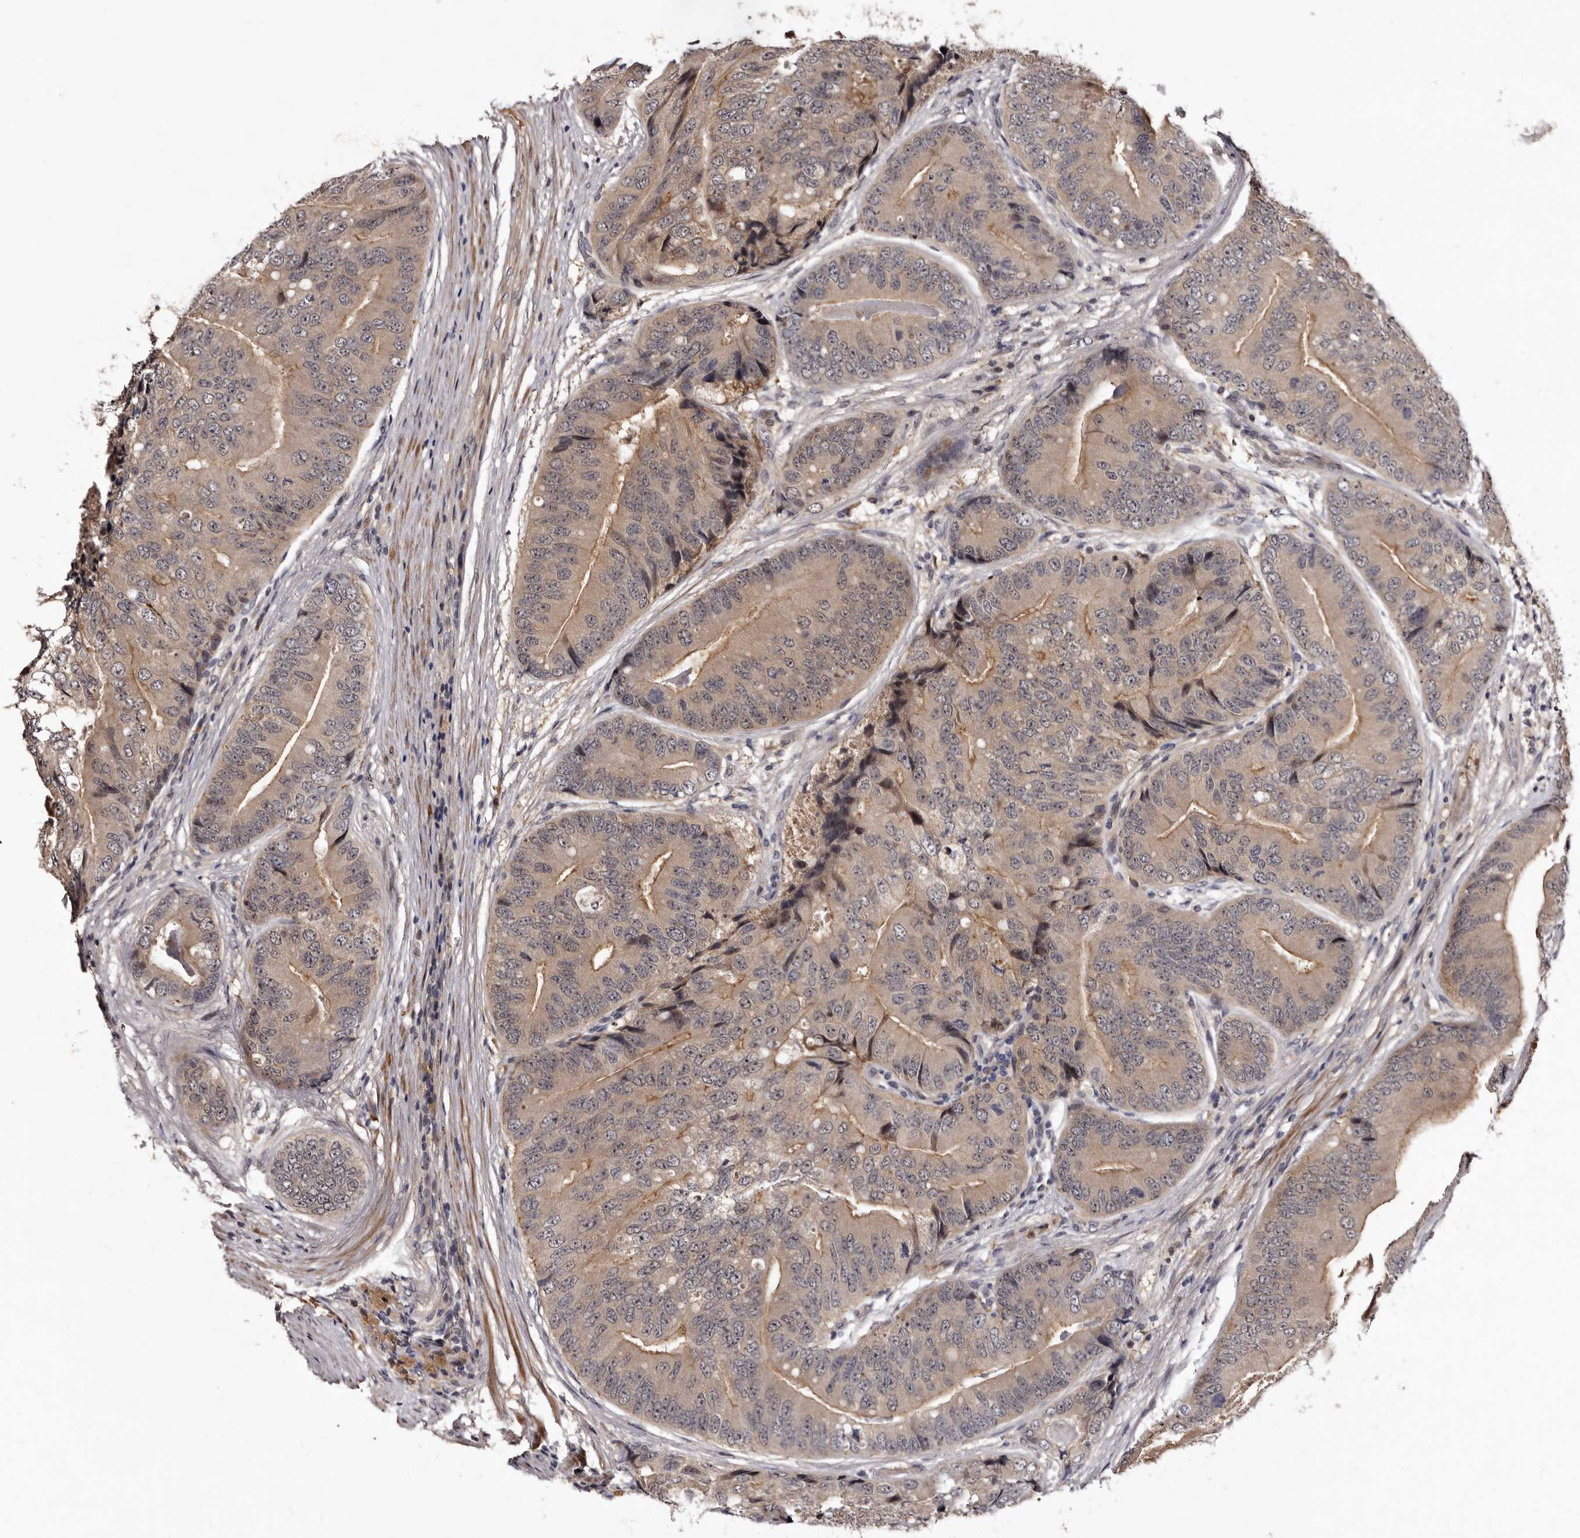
{"staining": {"intensity": "weak", "quantity": ">75%", "location": "cytoplasmic/membranous"}, "tissue": "prostate cancer", "cell_type": "Tumor cells", "image_type": "cancer", "snomed": [{"axis": "morphology", "description": "Adenocarcinoma, High grade"}, {"axis": "topography", "description": "Prostate"}], "caption": "Immunohistochemistry photomicrograph of human prostate cancer (adenocarcinoma (high-grade)) stained for a protein (brown), which demonstrates low levels of weak cytoplasmic/membranous expression in approximately >75% of tumor cells.", "gene": "LANCL2", "patient": {"sex": "male", "age": 70}}